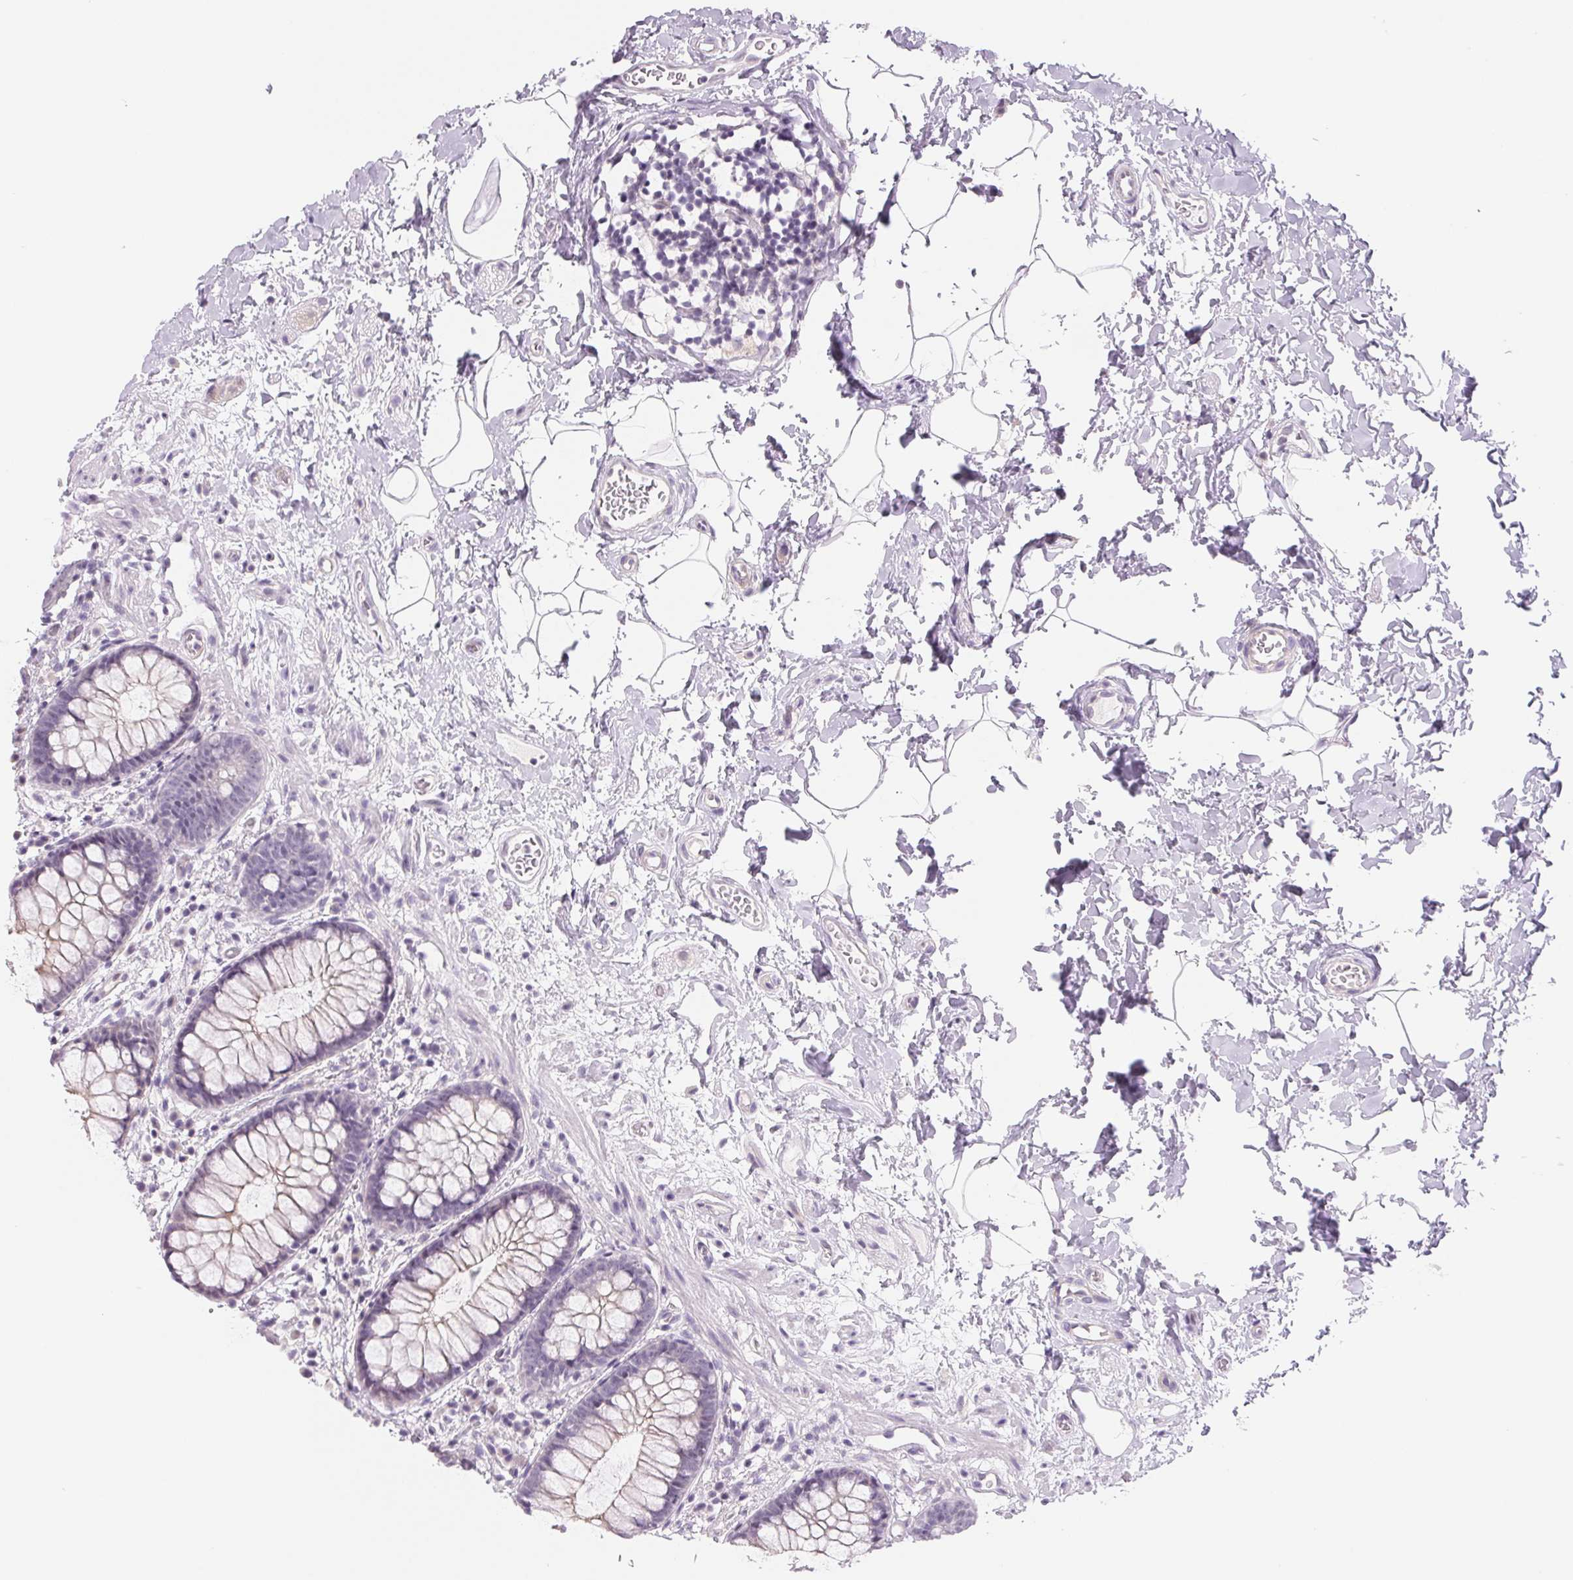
{"staining": {"intensity": "weak", "quantity": "<25%", "location": "cytoplasmic/membranous"}, "tissue": "rectum", "cell_type": "Glandular cells", "image_type": "normal", "snomed": [{"axis": "morphology", "description": "Normal tissue, NOS"}, {"axis": "topography", "description": "Rectum"}], "caption": "A photomicrograph of rectum stained for a protein displays no brown staining in glandular cells. (Stains: DAB (3,3'-diaminobenzidine) IHC with hematoxylin counter stain, Microscopy: brightfield microscopy at high magnification).", "gene": "CCDC168", "patient": {"sex": "female", "age": 62}}